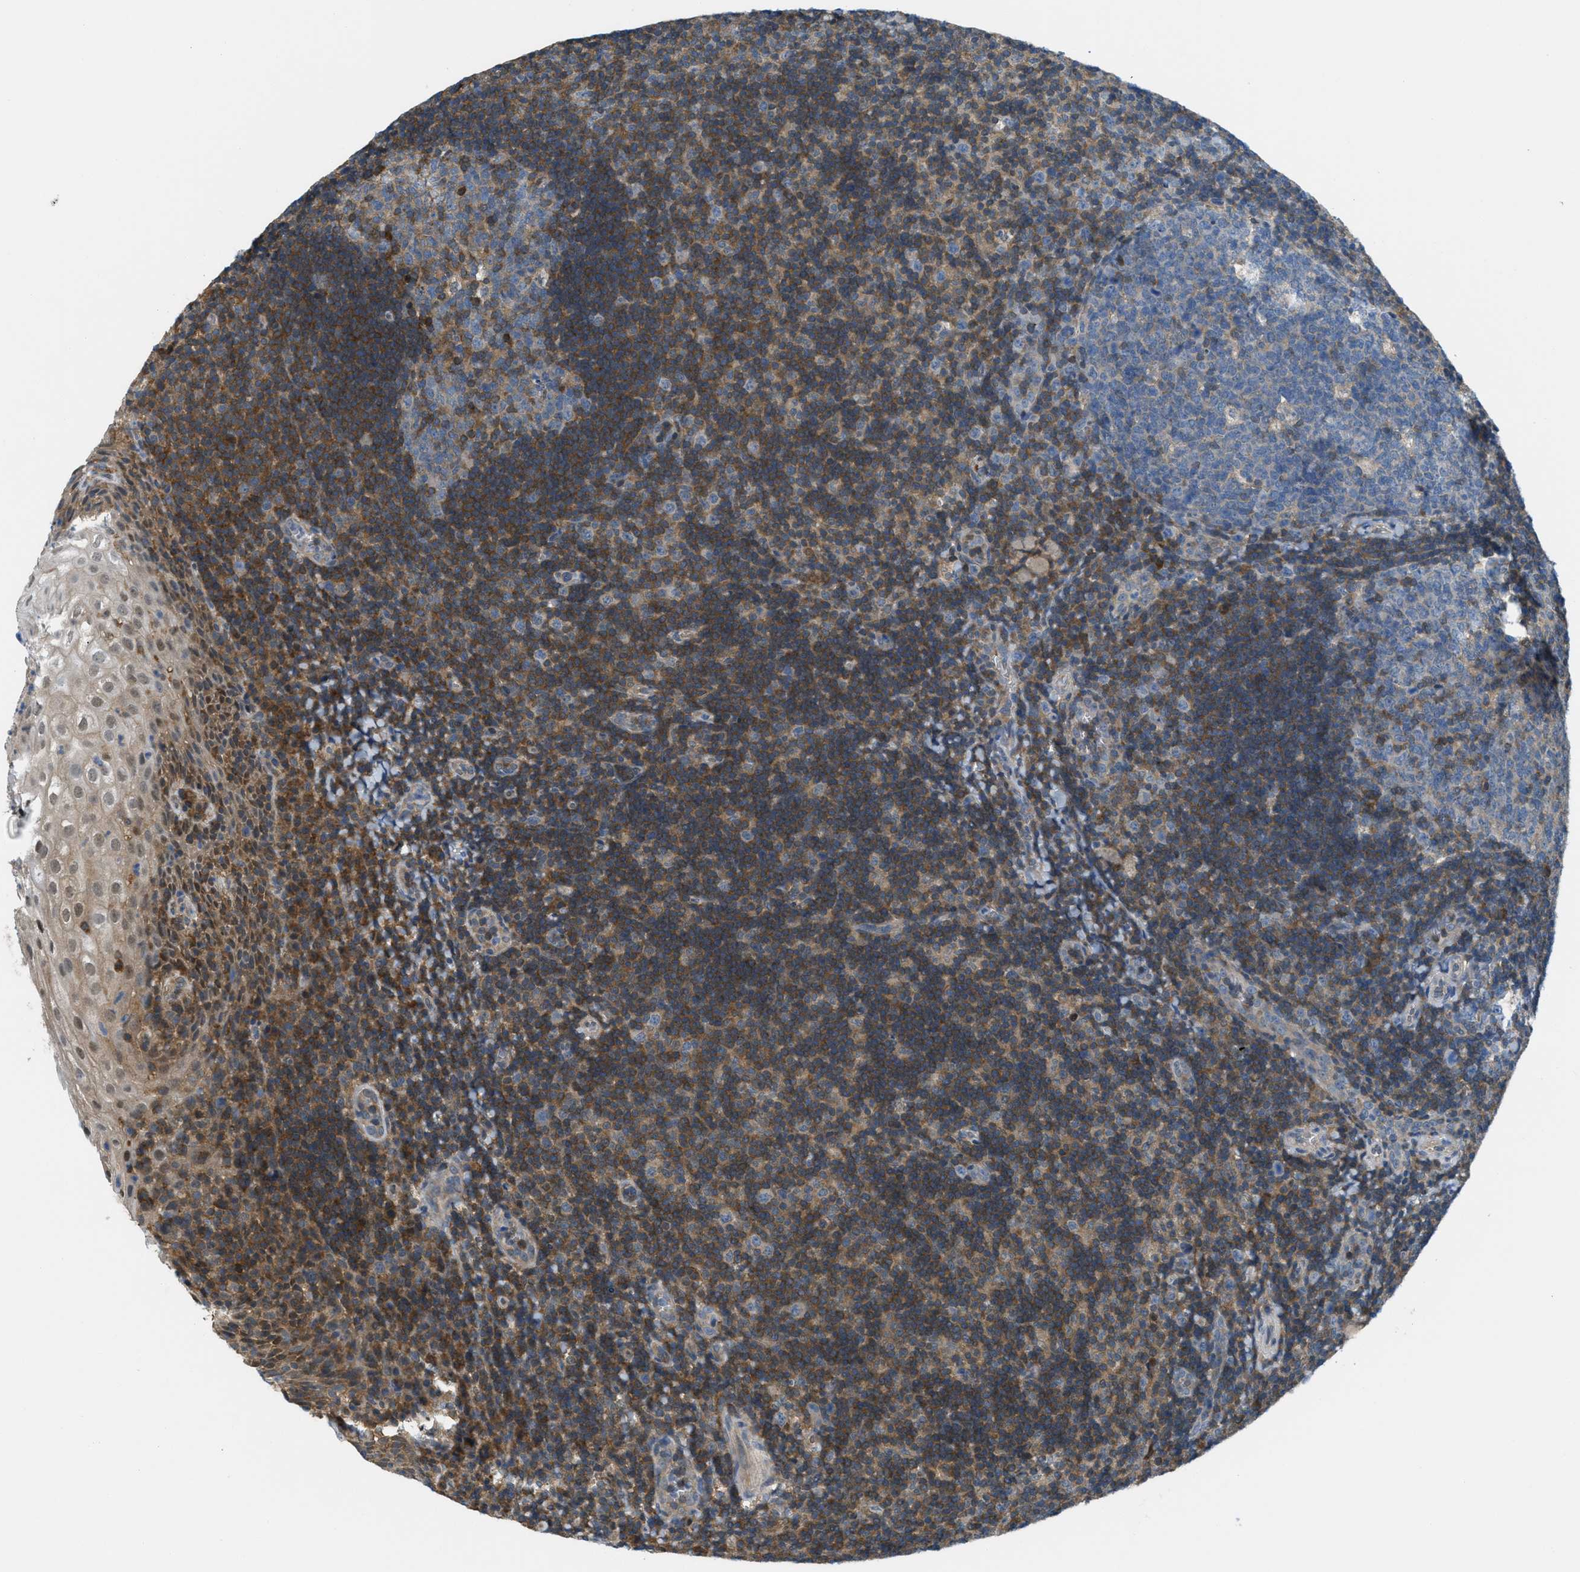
{"staining": {"intensity": "strong", "quantity": "<25%", "location": "cytoplasmic/membranous"}, "tissue": "tonsil", "cell_type": "Germinal center cells", "image_type": "normal", "snomed": [{"axis": "morphology", "description": "Normal tissue, NOS"}, {"axis": "topography", "description": "Tonsil"}], "caption": "Immunohistochemical staining of benign human tonsil exhibits <25% levels of strong cytoplasmic/membranous protein staining in about <25% of germinal center cells.", "gene": "PIP5K1C", "patient": {"sex": "male", "age": 37}}